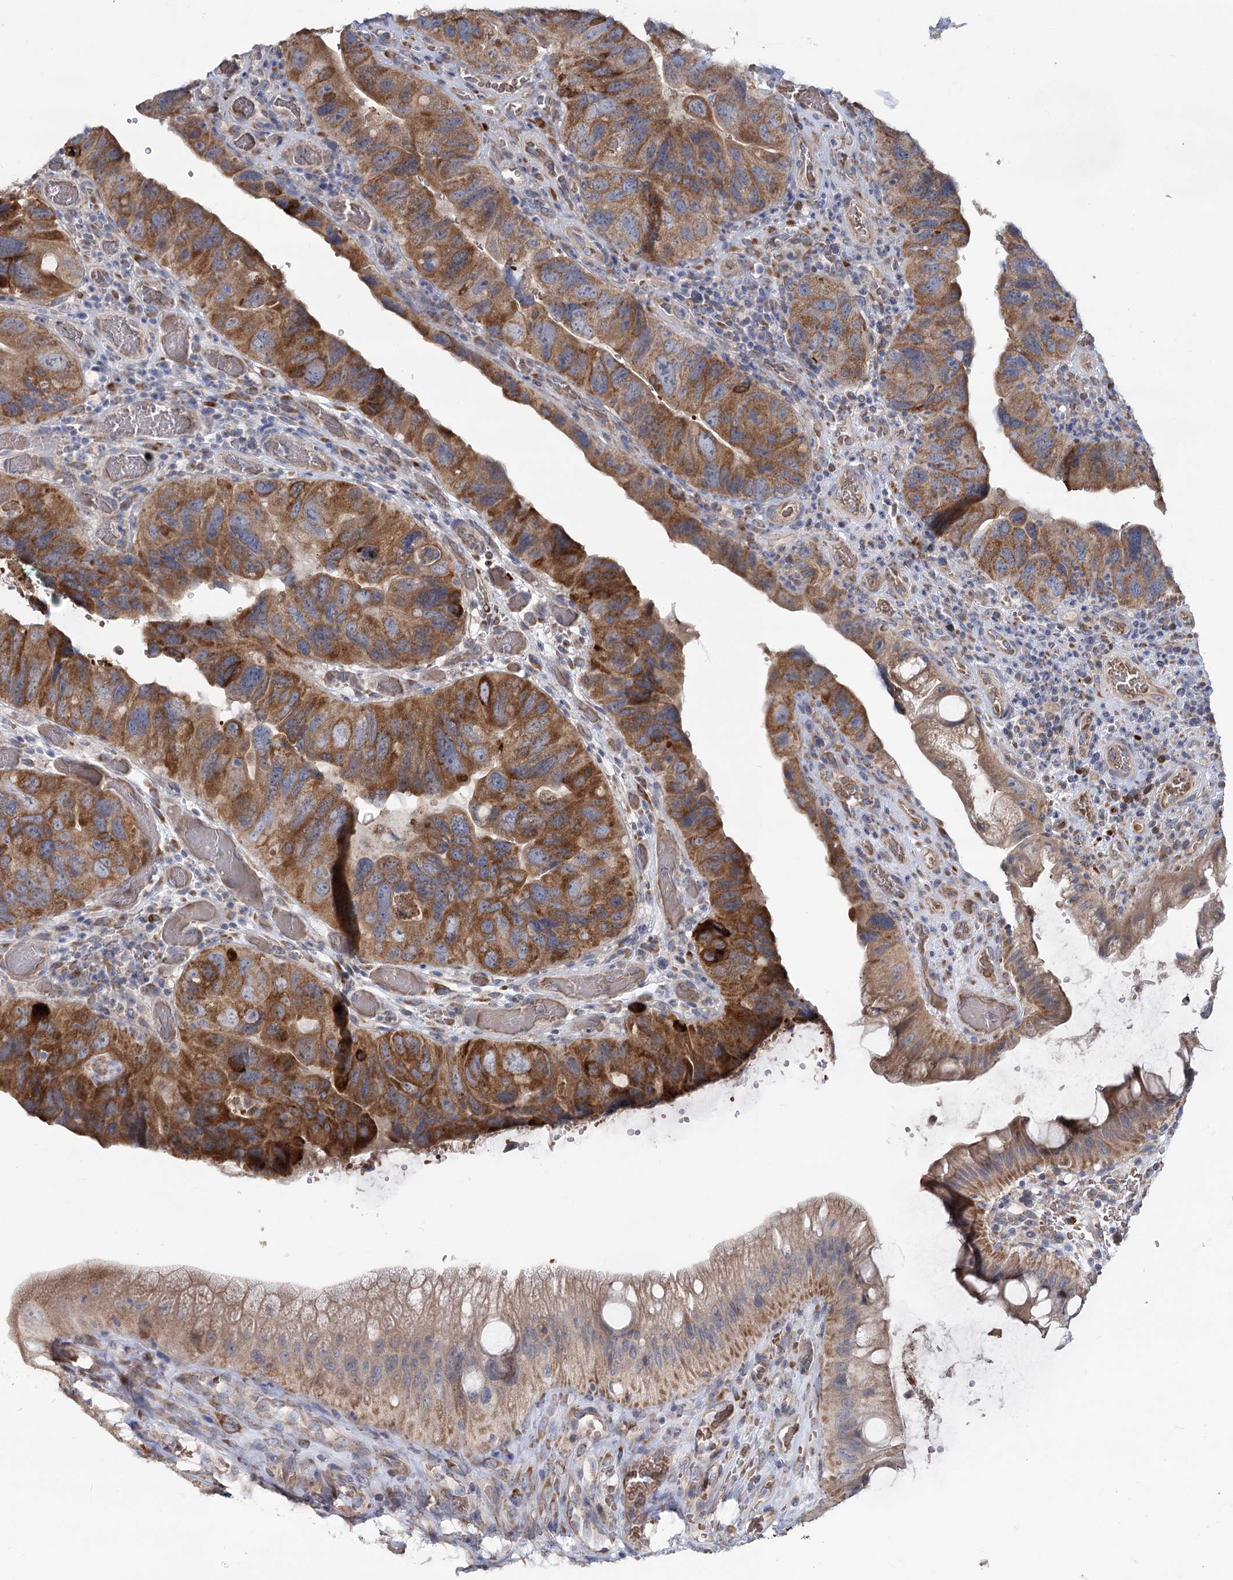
{"staining": {"intensity": "strong", "quantity": ">75%", "location": "cytoplasmic/membranous"}, "tissue": "colorectal cancer", "cell_type": "Tumor cells", "image_type": "cancer", "snomed": [{"axis": "morphology", "description": "Adenocarcinoma, NOS"}, {"axis": "topography", "description": "Rectum"}], "caption": "Immunohistochemical staining of human colorectal cancer displays high levels of strong cytoplasmic/membranous protein positivity in approximately >75% of tumor cells. (DAB = brown stain, brightfield microscopy at high magnification).", "gene": "CIB4", "patient": {"sex": "male", "age": 63}}